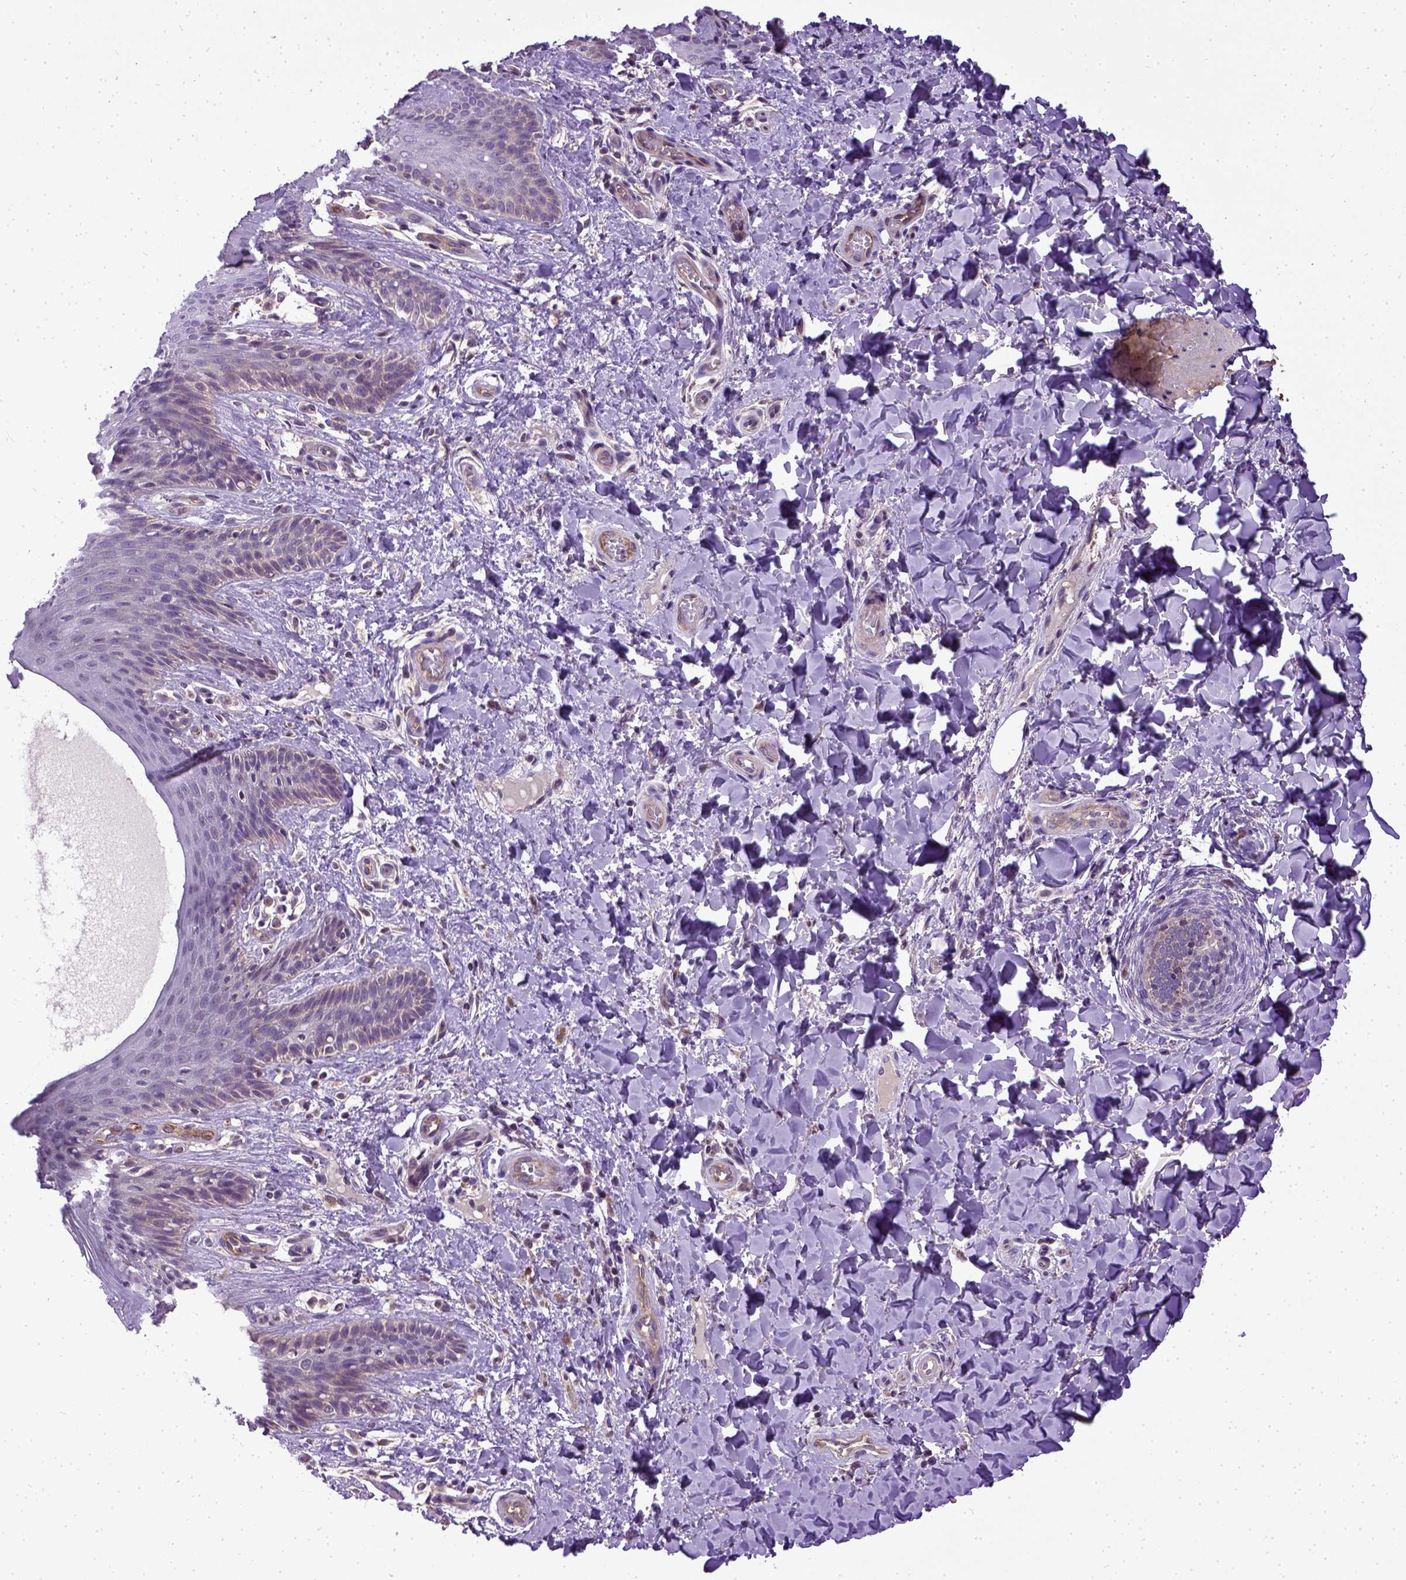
{"staining": {"intensity": "negative", "quantity": "none", "location": "none"}, "tissue": "skin", "cell_type": "Epidermal cells", "image_type": "normal", "snomed": [{"axis": "morphology", "description": "Normal tissue, NOS"}, {"axis": "topography", "description": "Anal"}], "caption": "Immunohistochemistry (IHC) histopathology image of unremarkable skin stained for a protein (brown), which exhibits no expression in epidermal cells. (IHC, brightfield microscopy, high magnification).", "gene": "ENG", "patient": {"sex": "male", "age": 36}}